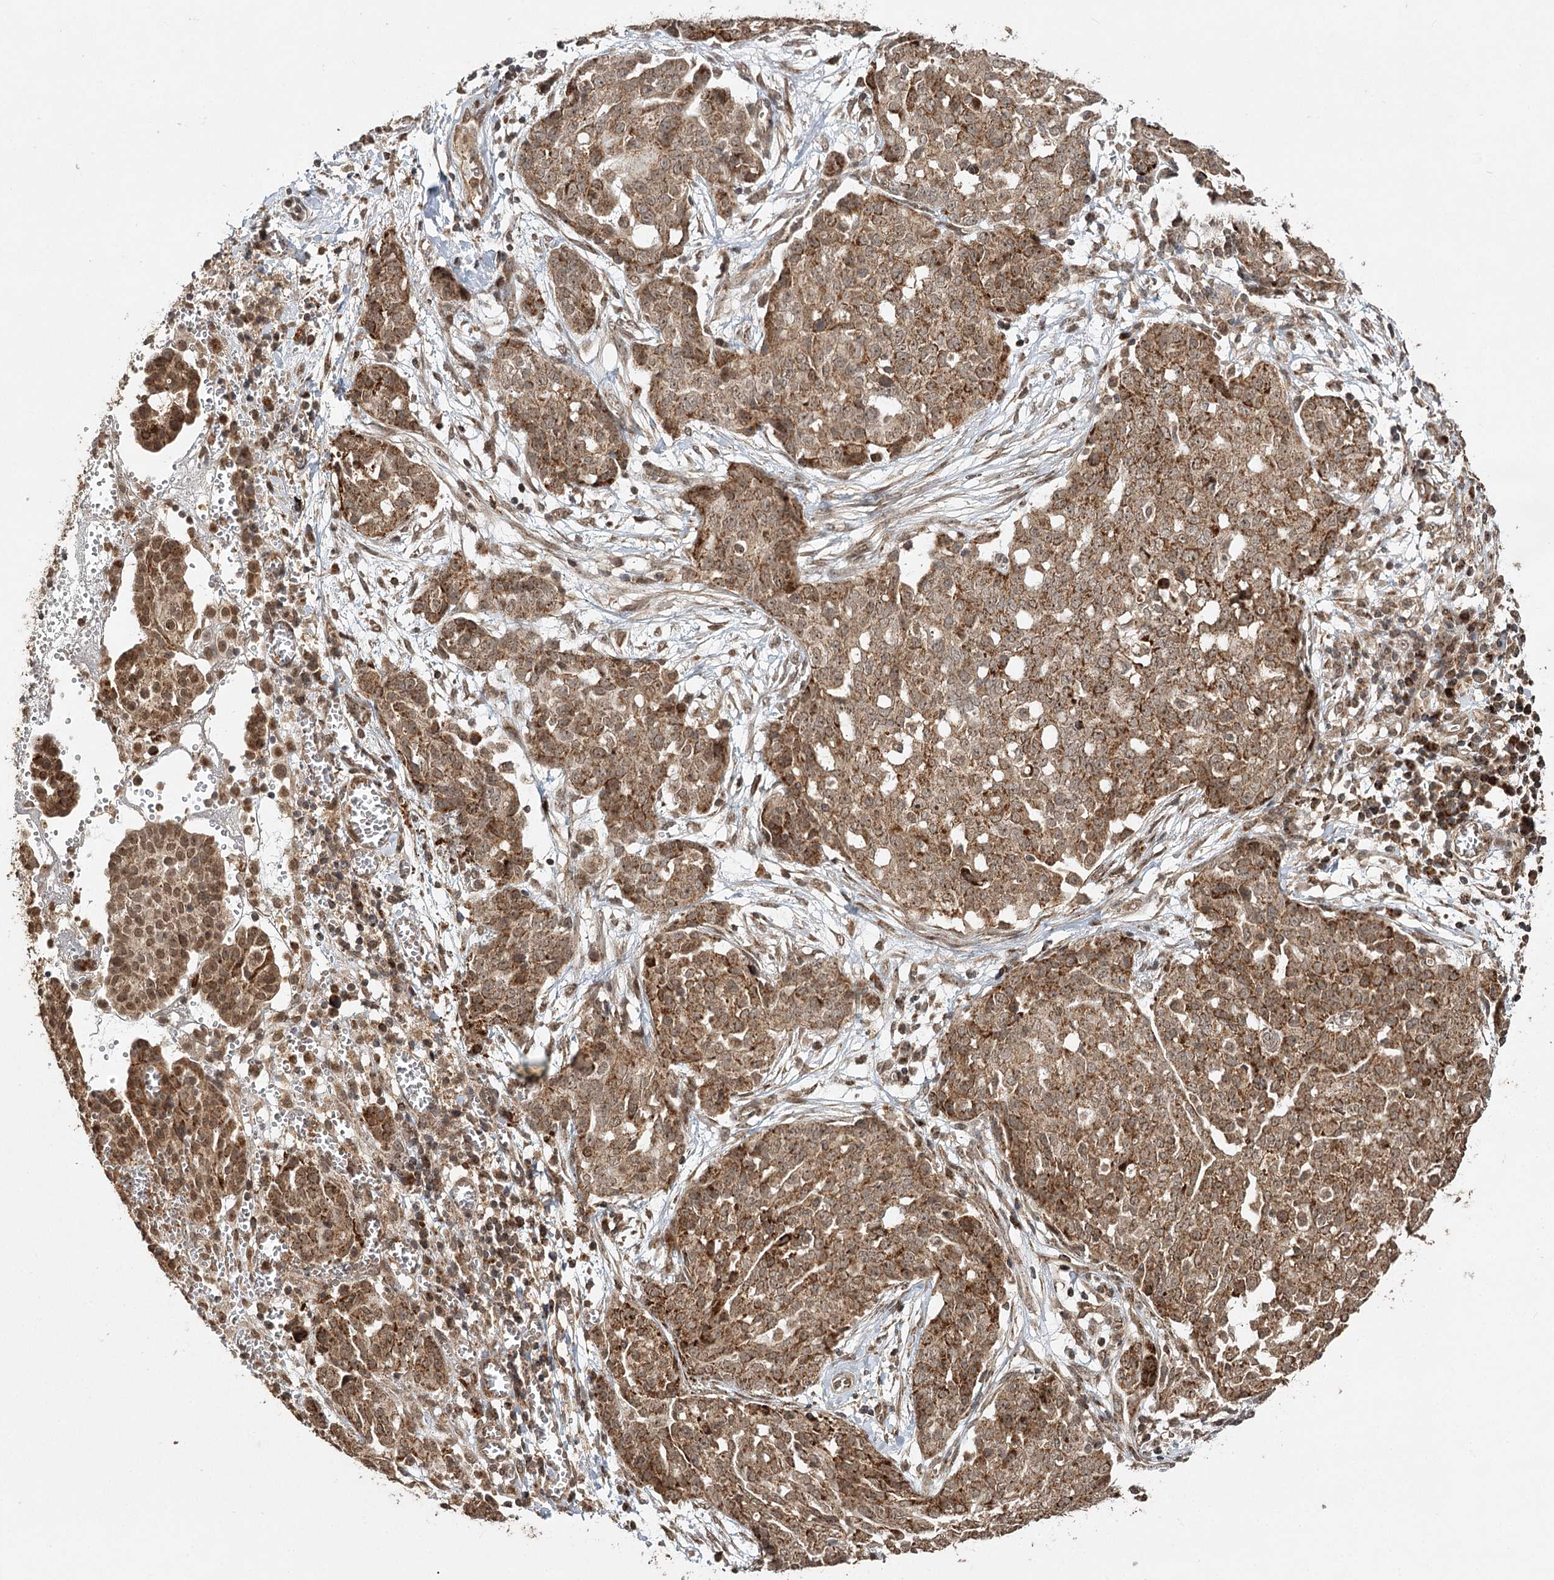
{"staining": {"intensity": "moderate", "quantity": ">75%", "location": "cytoplasmic/membranous"}, "tissue": "ovarian cancer", "cell_type": "Tumor cells", "image_type": "cancer", "snomed": [{"axis": "morphology", "description": "Cystadenocarcinoma, serous, NOS"}, {"axis": "topography", "description": "Soft tissue"}, {"axis": "topography", "description": "Ovary"}], "caption": "Immunohistochemistry (IHC) of human ovarian cancer (serous cystadenocarcinoma) displays medium levels of moderate cytoplasmic/membranous staining in approximately >75% of tumor cells.", "gene": "ZNRF3", "patient": {"sex": "female", "age": 57}}